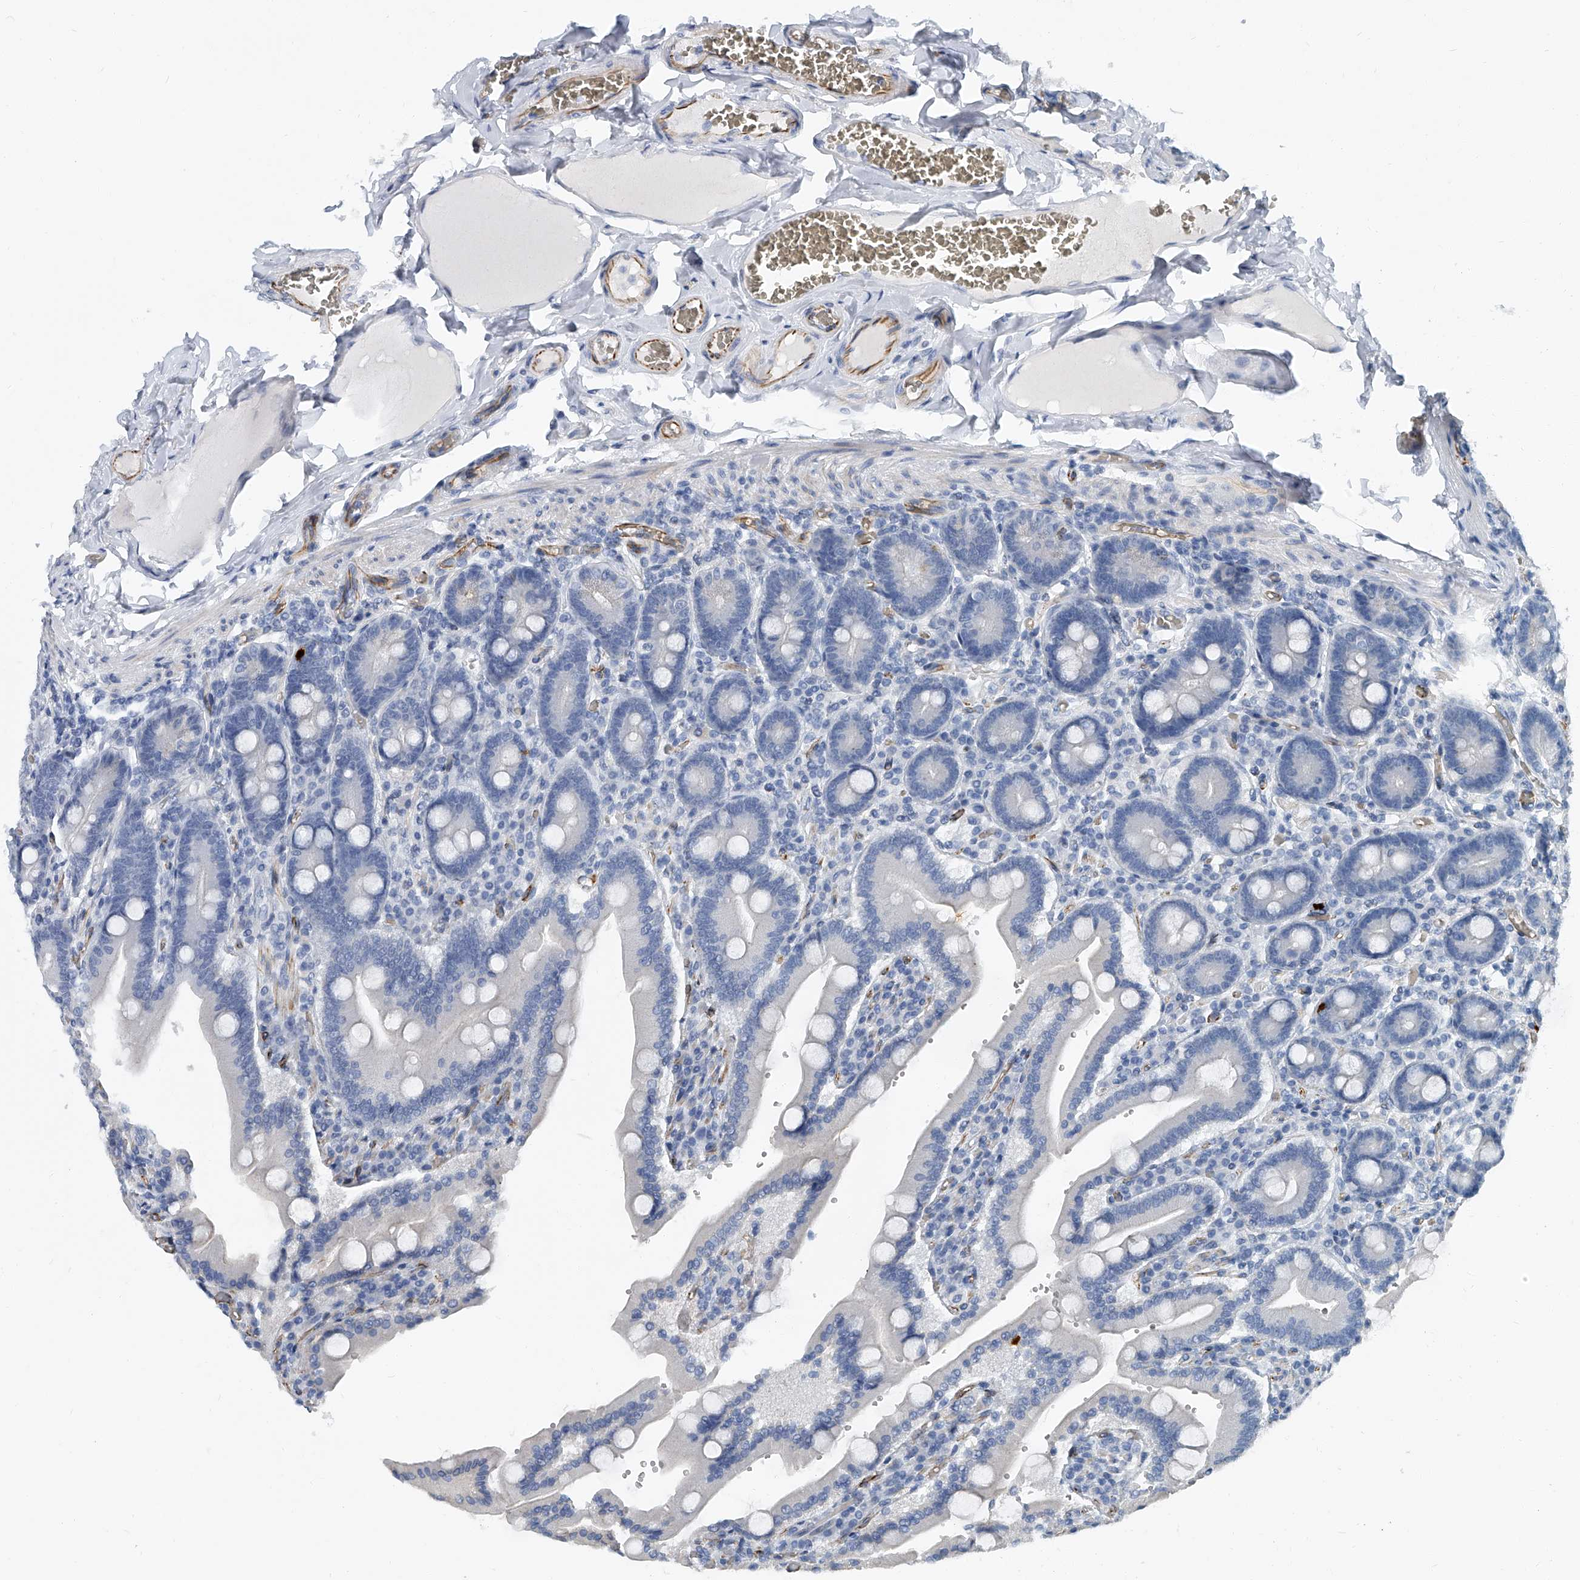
{"staining": {"intensity": "negative", "quantity": "none", "location": "none"}, "tissue": "duodenum", "cell_type": "Glandular cells", "image_type": "normal", "snomed": [{"axis": "morphology", "description": "Normal tissue, NOS"}, {"axis": "topography", "description": "Duodenum"}], "caption": "IHC micrograph of benign duodenum stained for a protein (brown), which displays no positivity in glandular cells. The staining is performed using DAB brown chromogen with nuclei counter-stained in using hematoxylin.", "gene": "KIRREL1", "patient": {"sex": "female", "age": 62}}